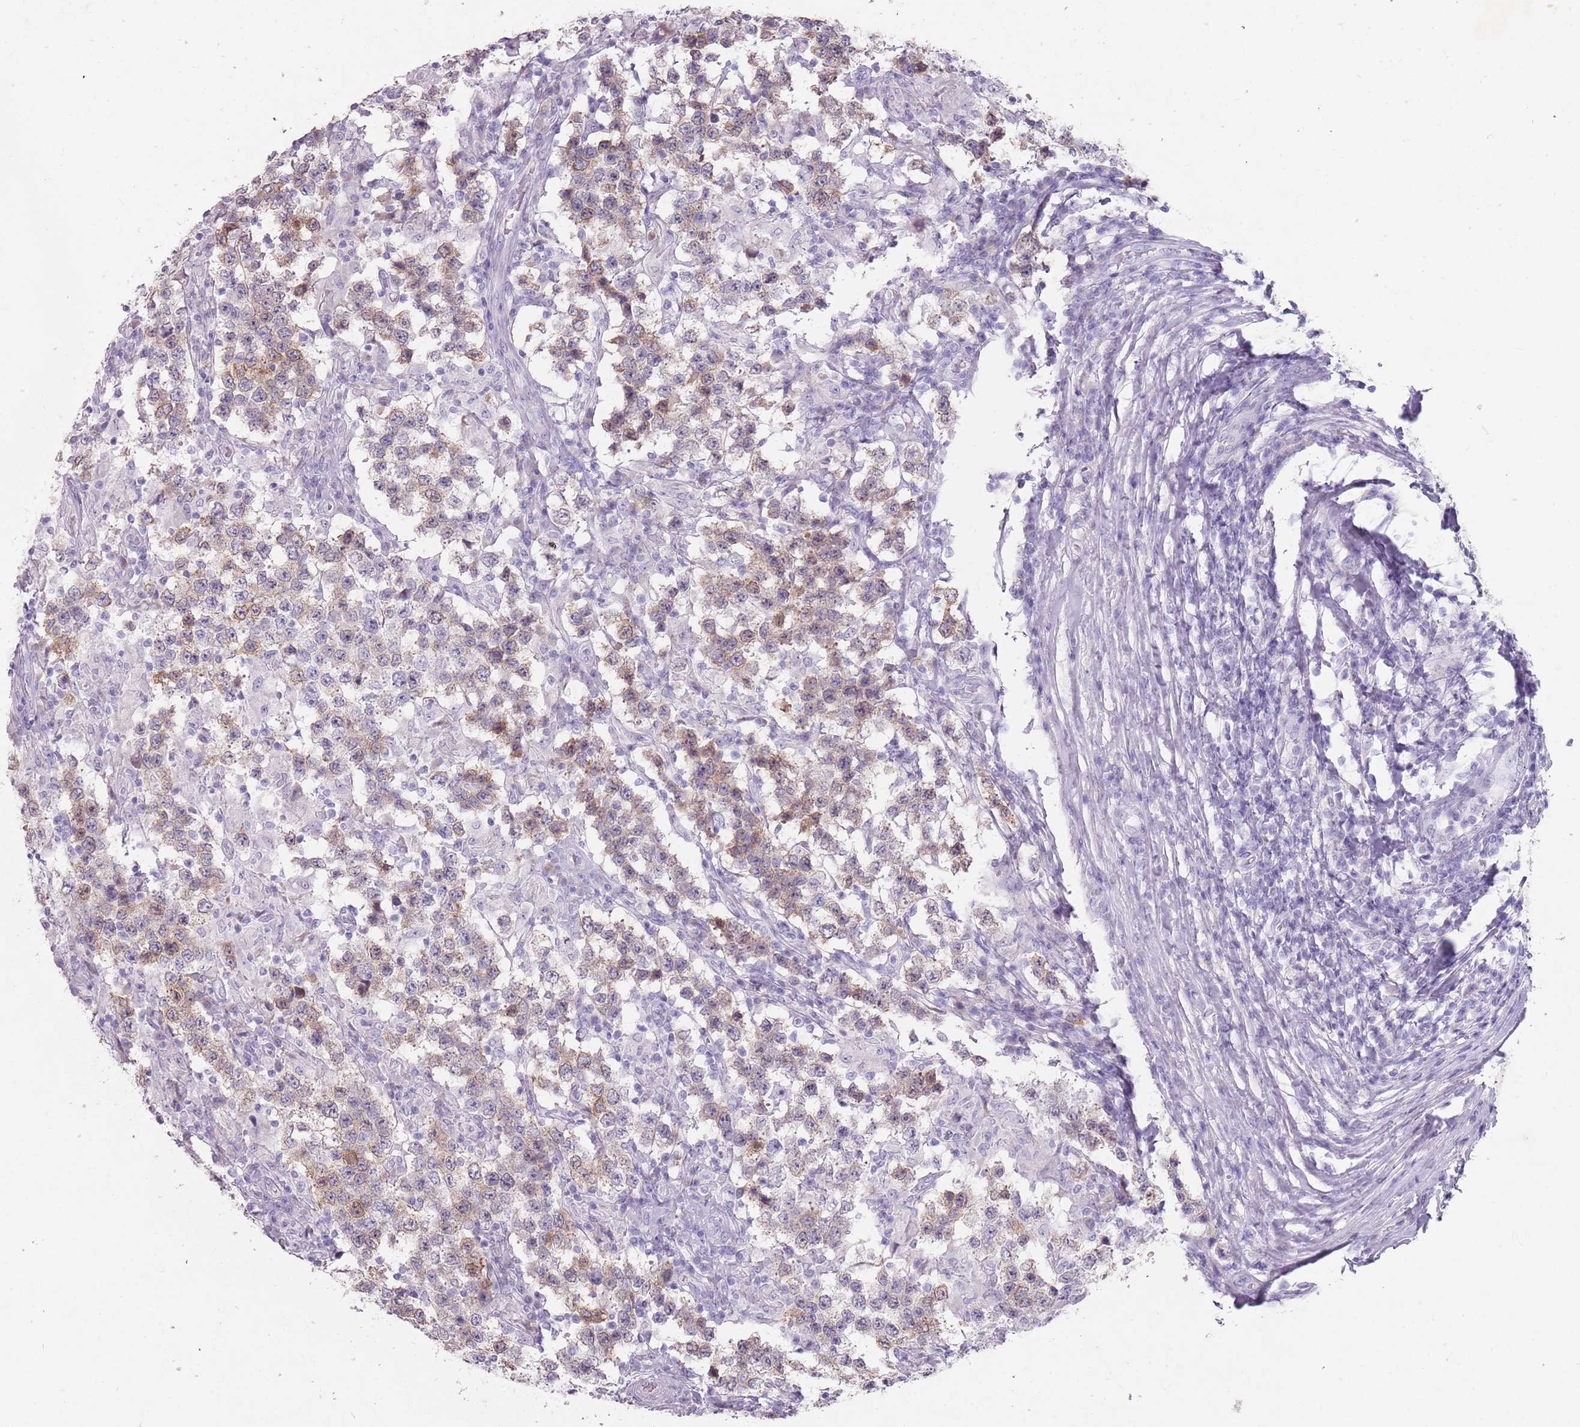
{"staining": {"intensity": "weak", "quantity": "25%-75%", "location": "cytoplasmic/membranous"}, "tissue": "testis cancer", "cell_type": "Tumor cells", "image_type": "cancer", "snomed": [{"axis": "morphology", "description": "Seminoma, NOS"}, {"axis": "morphology", "description": "Carcinoma, Embryonal, NOS"}, {"axis": "topography", "description": "Testis"}], "caption": "Brown immunohistochemical staining in testis embryonal carcinoma displays weak cytoplasmic/membranous staining in approximately 25%-75% of tumor cells. (Brightfield microscopy of DAB IHC at high magnification).", "gene": "DDX4", "patient": {"sex": "male", "age": 41}}